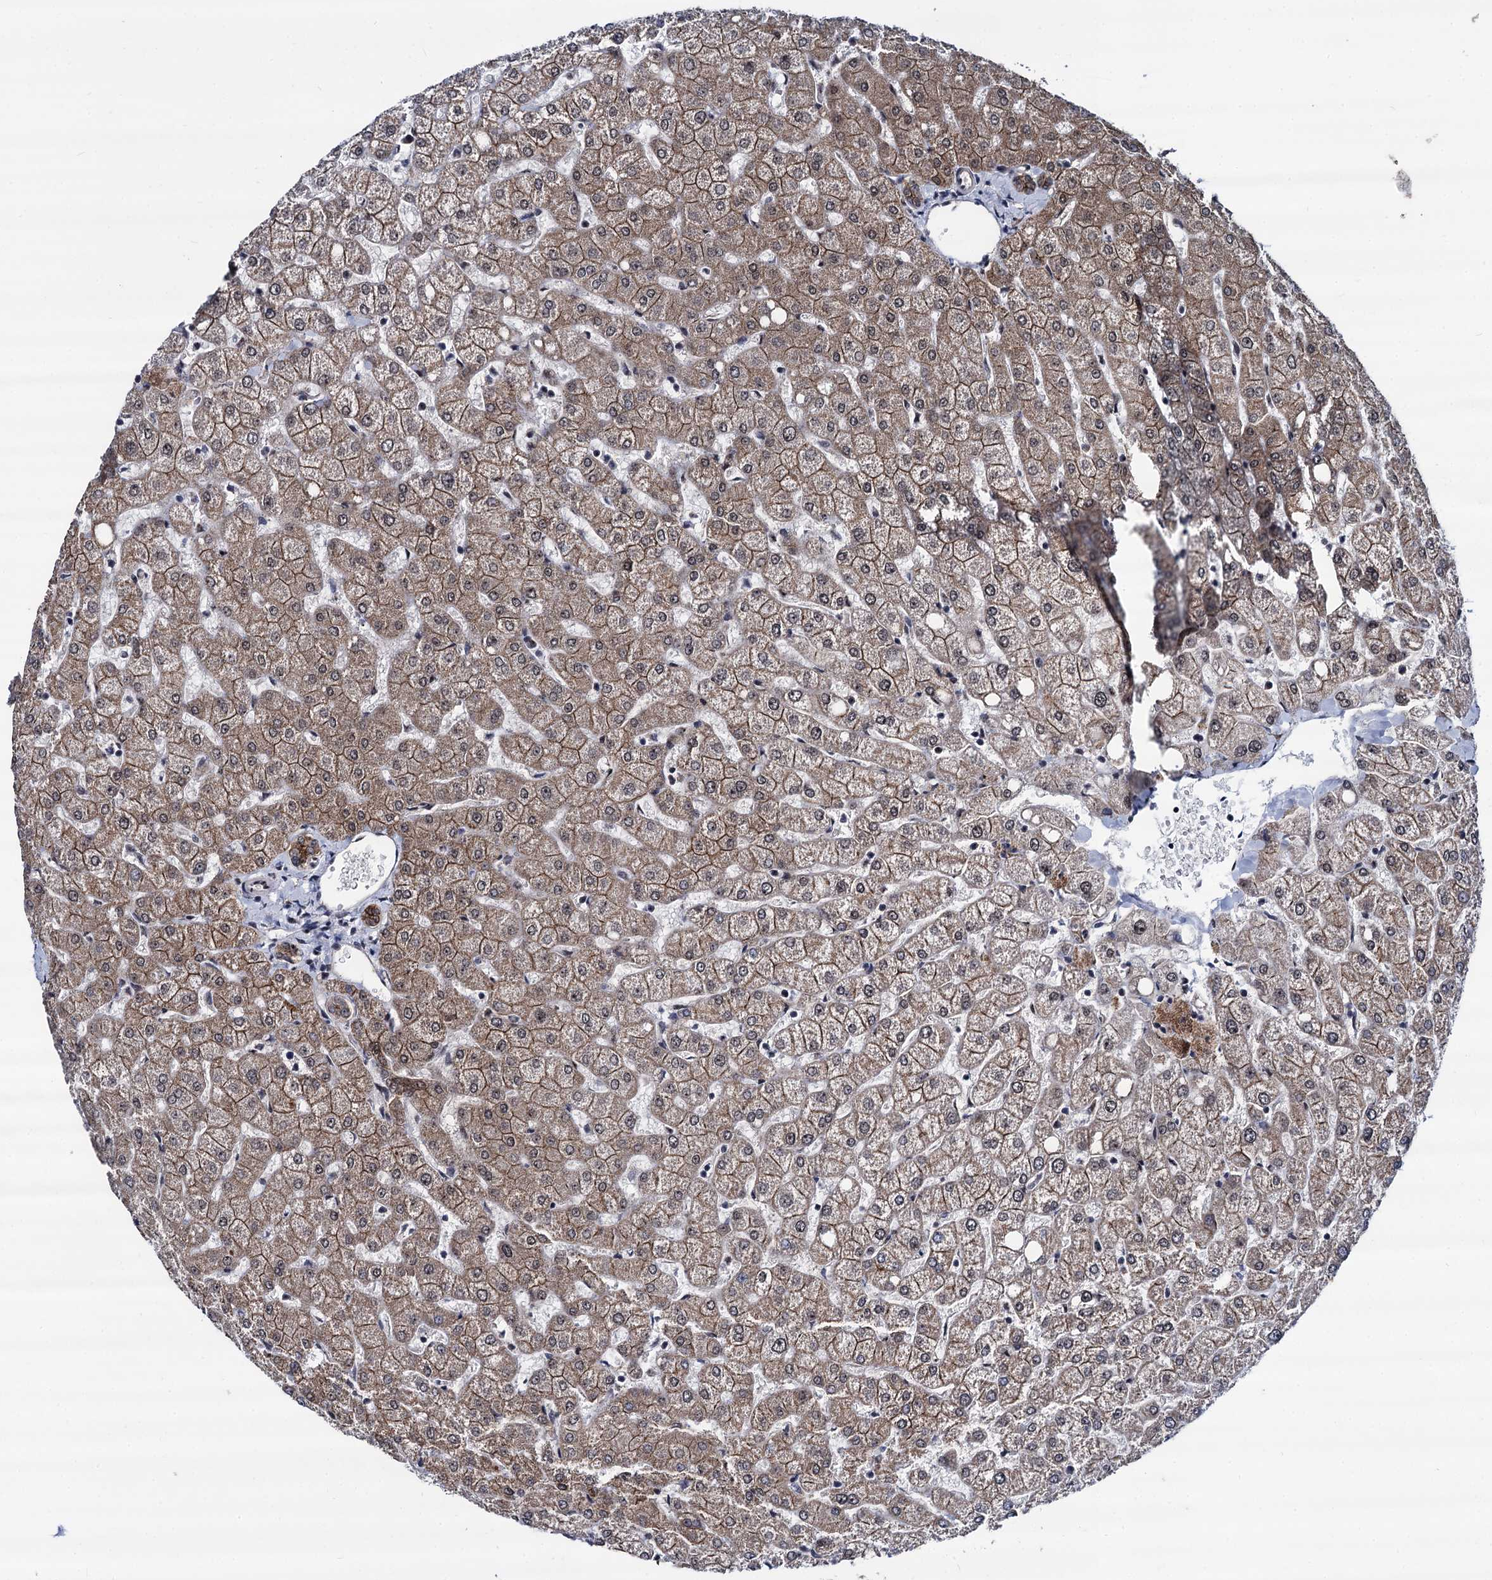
{"staining": {"intensity": "moderate", "quantity": ">75%", "location": "cytoplasmic/membranous"}, "tissue": "liver", "cell_type": "Cholangiocytes", "image_type": "normal", "snomed": [{"axis": "morphology", "description": "Normal tissue, NOS"}, {"axis": "topography", "description": "Liver"}], "caption": "IHC (DAB) staining of benign human liver reveals moderate cytoplasmic/membranous protein staining in approximately >75% of cholangiocytes.", "gene": "GALNT11", "patient": {"sex": "female", "age": 54}}